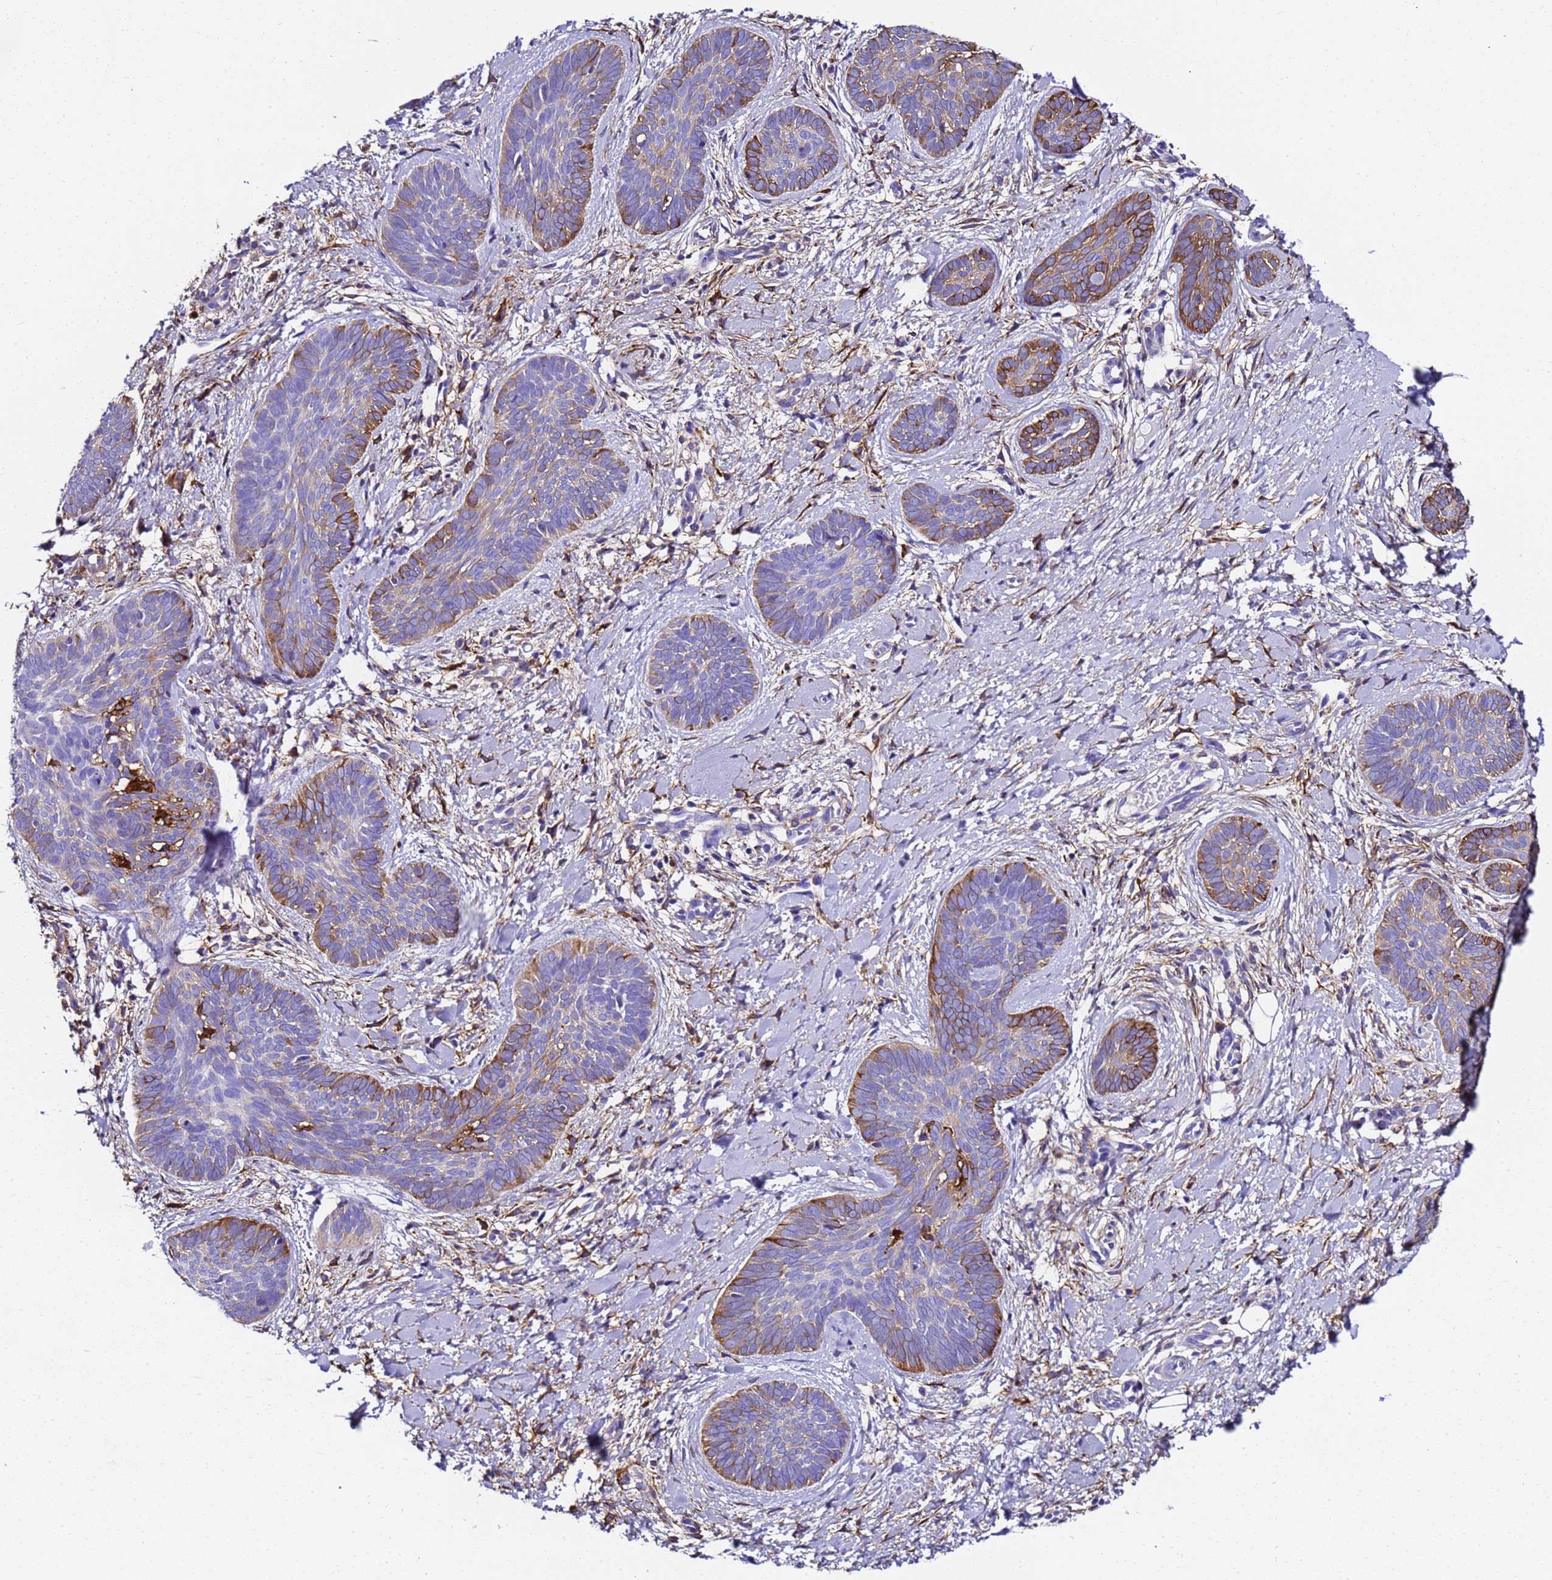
{"staining": {"intensity": "moderate", "quantity": "25%-75%", "location": "cytoplasmic/membranous"}, "tissue": "skin cancer", "cell_type": "Tumor cells", "image_type": "cancer", "snomed": [{"axis": "morphology", "description": "Basal cell carcinoma"}, {"axis": "topography", "description": "Skin"}], "caption": "Tumor cells exhibit medium levels of moderate cytoplasmic/membranous expression in approximately 25%-75% of cells in human skin cancer (basal cell carcinoma). The staining was performed using DAB (3,3'-diaminobenzidine) to visualize the protein expression in brown, while the nuclei were stained in blue with hematoxylin (Magnification: 20x).", "gene": "FTL", "patient": {"sex": "female", "age": 81}}